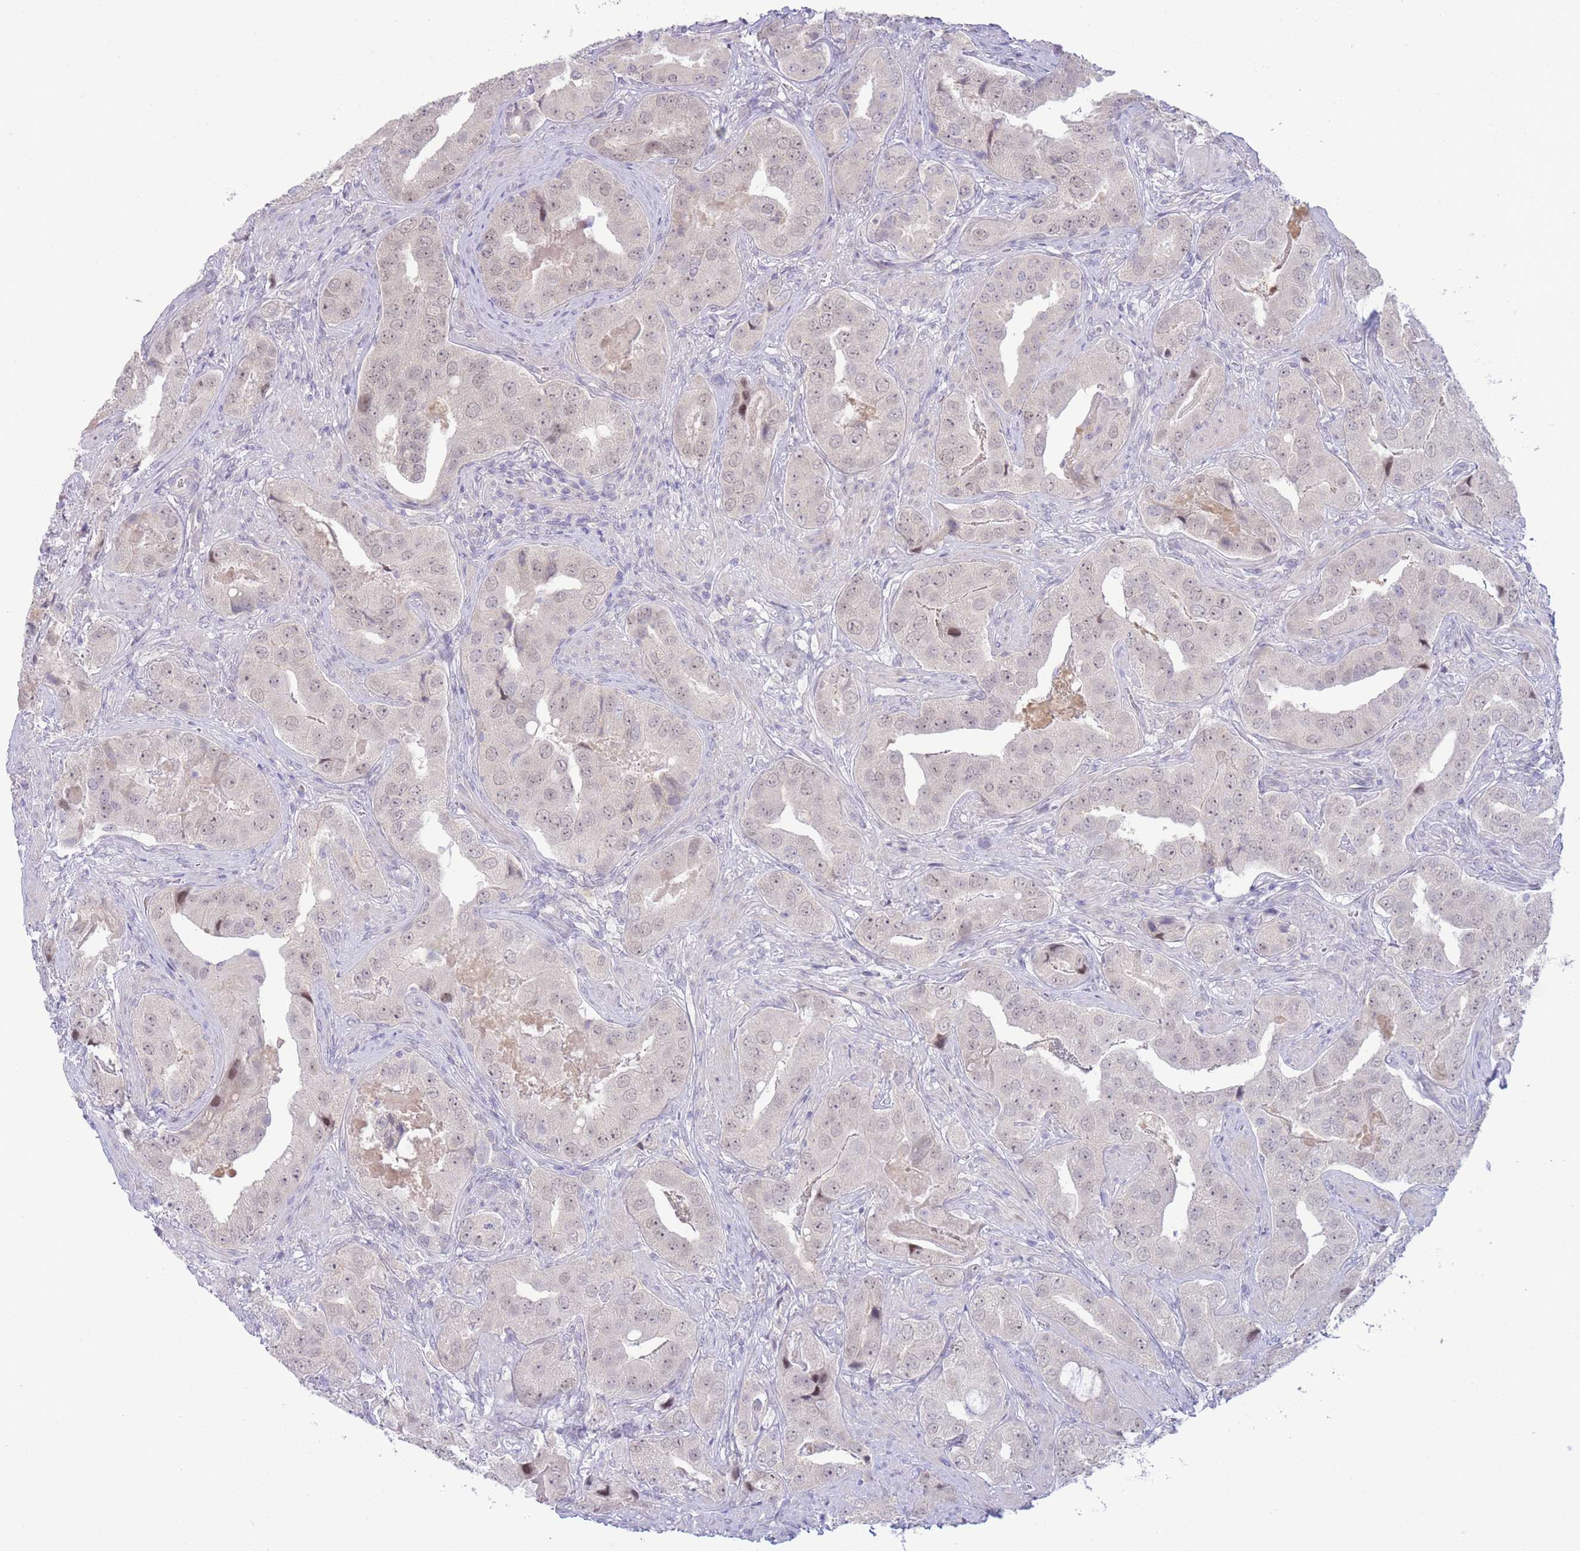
{"staining": {"intensity": "weak", "quantity": "25%-75%", "location": "nuclear"}, "tissue": "prostate cancer", "cell_type": "Tumor cells", "image_type": "cancer", "snomed": [{"axis": "morphology", "description": "Adenocarcinoma, High grade"}, {"axis": "topography", "description": "Prostate"}], "caption": "Prostate cancer stained for a protein reveals weak nuclear positivity in tumor cells. (DAB = brown stain, brightfield microscopy at high magnification).", "gene": "FBXO46", "patient": {"sex": "male", "age": 63}}